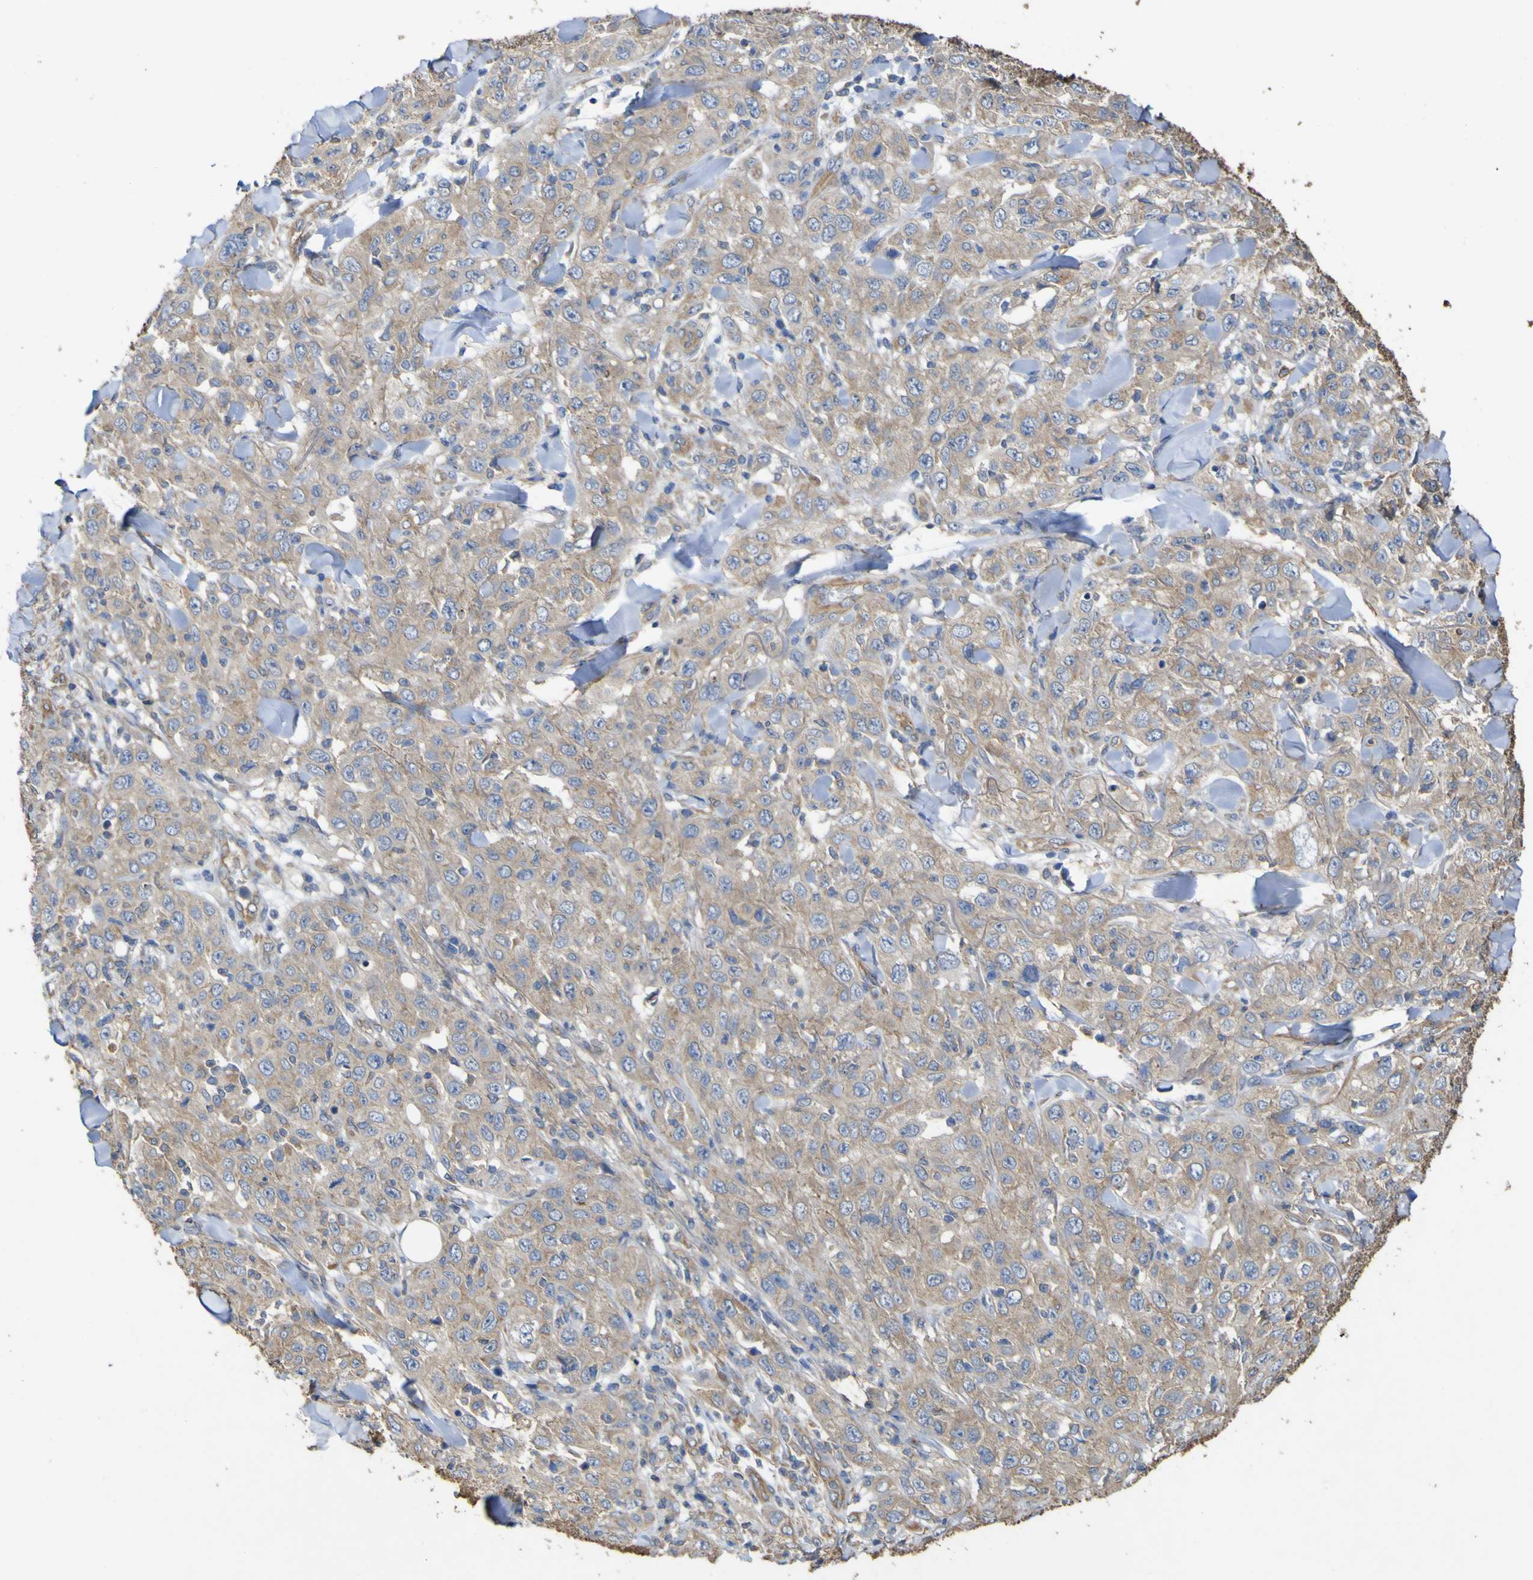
{"staining": {"intensity": "weak", "quantity": ">75%", "location": "cytoplasmic/membranous"}, "tissue": "skin cancer", "cell_type": "Tumor cells", "image_type": "cancer", "snomed": [{"axis": "morphology", "description": "Squamous cell carcinoma, NOS"}, {"axis": "topography", "description": "Skin"}], "caption": "An IHC photomicrograph of neoplastic tissue is shown. Protein staining in brown highlights weak cytoplasmic/membranous positivity in squamous cell carcinoma (skin) within tumor cells. The protein of interest is shown in brown color, while the nuclei are stained blue.", "gene": "TNFSF15", "patient": {"sex": "female", "age": 88}}